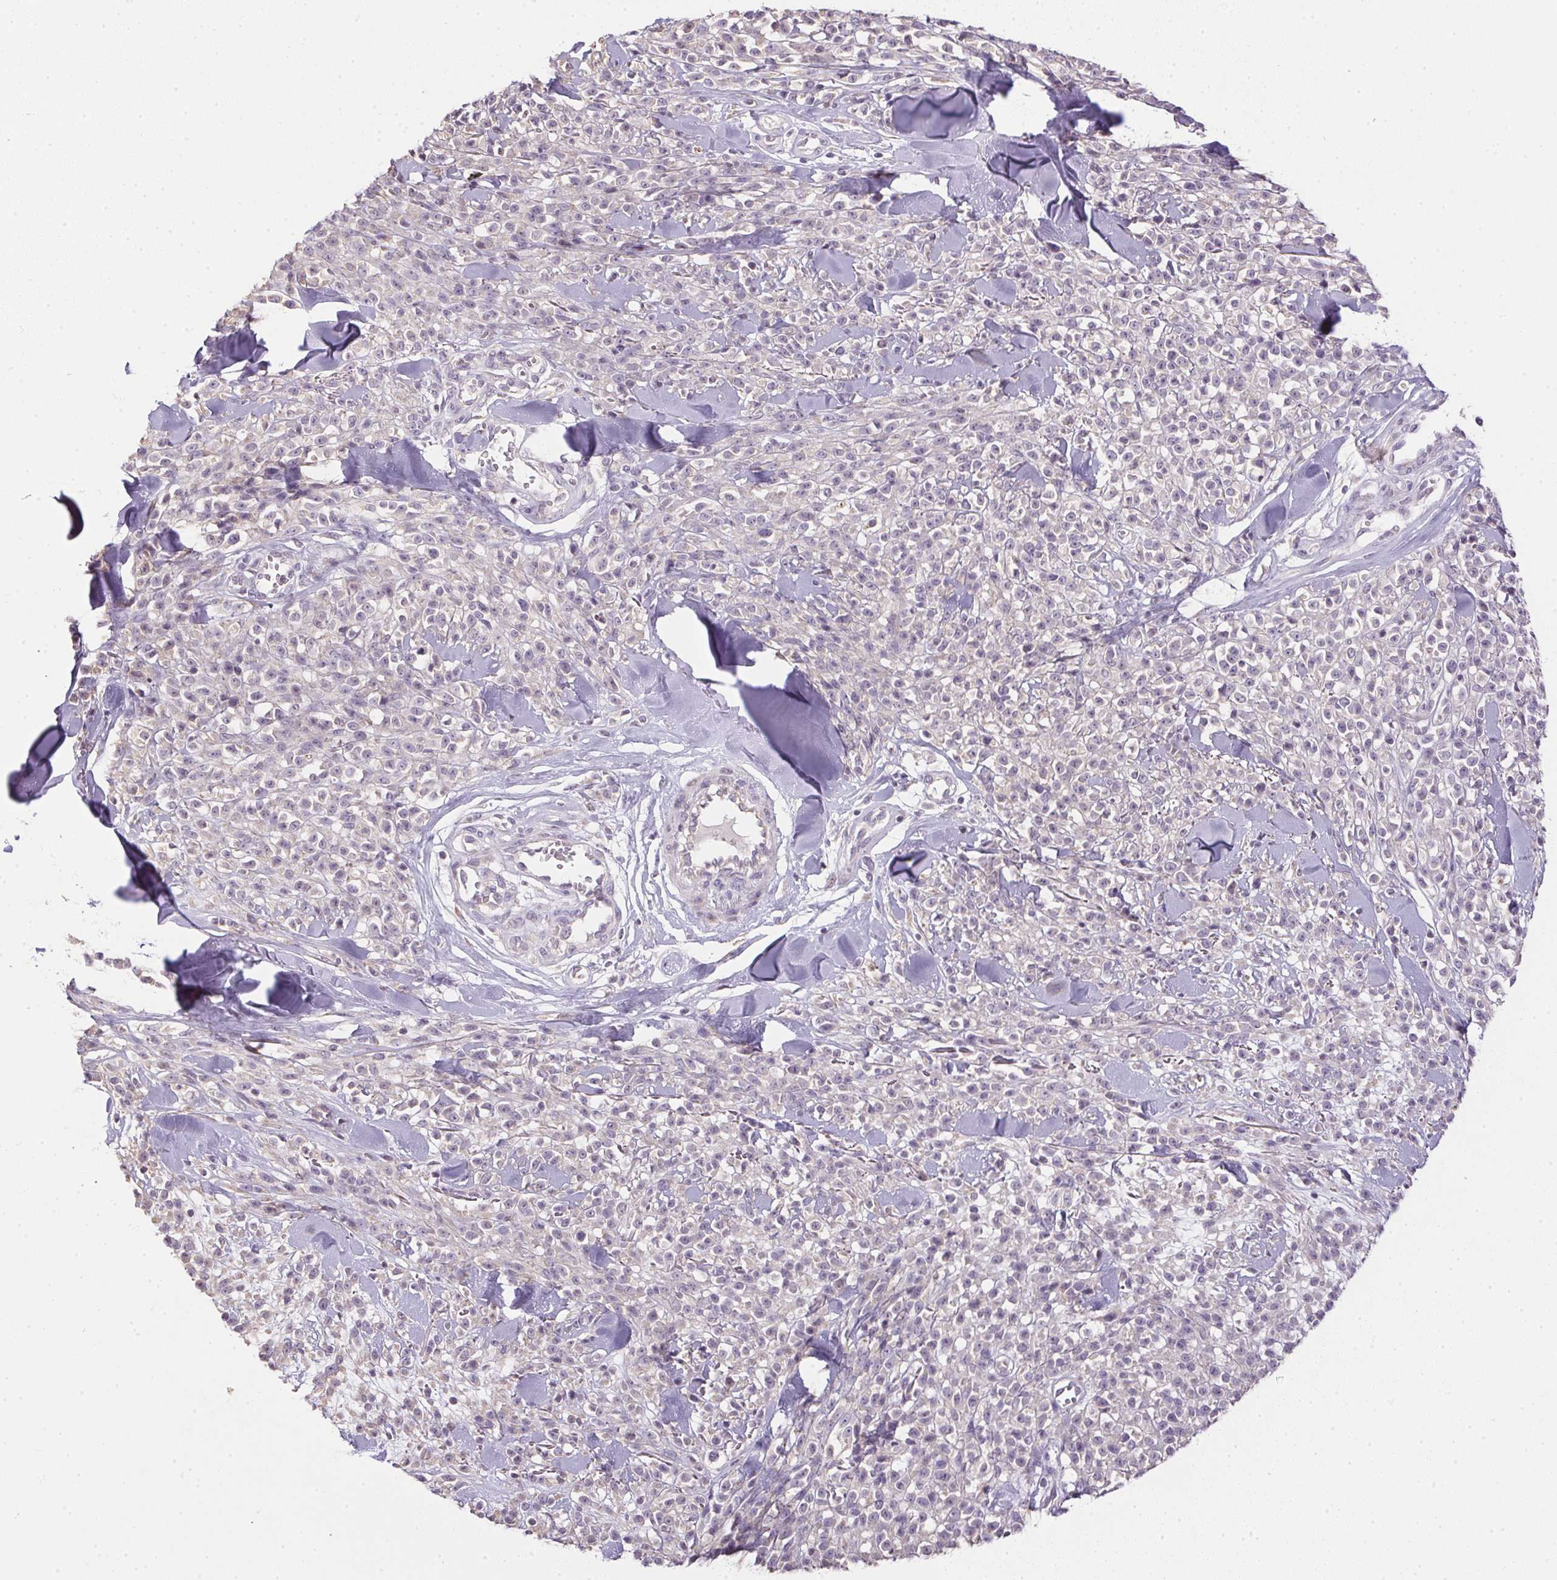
{"staining": {"intensity": "negative", "quantity": "none", "location": "none"}, "tissue": "melanoma", "cell_type": "Tumor cells", "image_type": "cancer", "snomed": [{"axis": "morphology", "description": "Malignant melanoma, NOS"}, {"axis": "topography", "description": "Skin"}, {"axis": "topography", "description": "Skin of trunk"}], "caption": "Immunohistochemistry (IHC) photomicrograph of neoplastic tissue: human melanoma stained with DAB (3,3'-diaminobenzidine) exhibits no significant protein expression in tumor cells.", "gene": "SPACA9", "patient": {"sex": "male", "age": 74}}